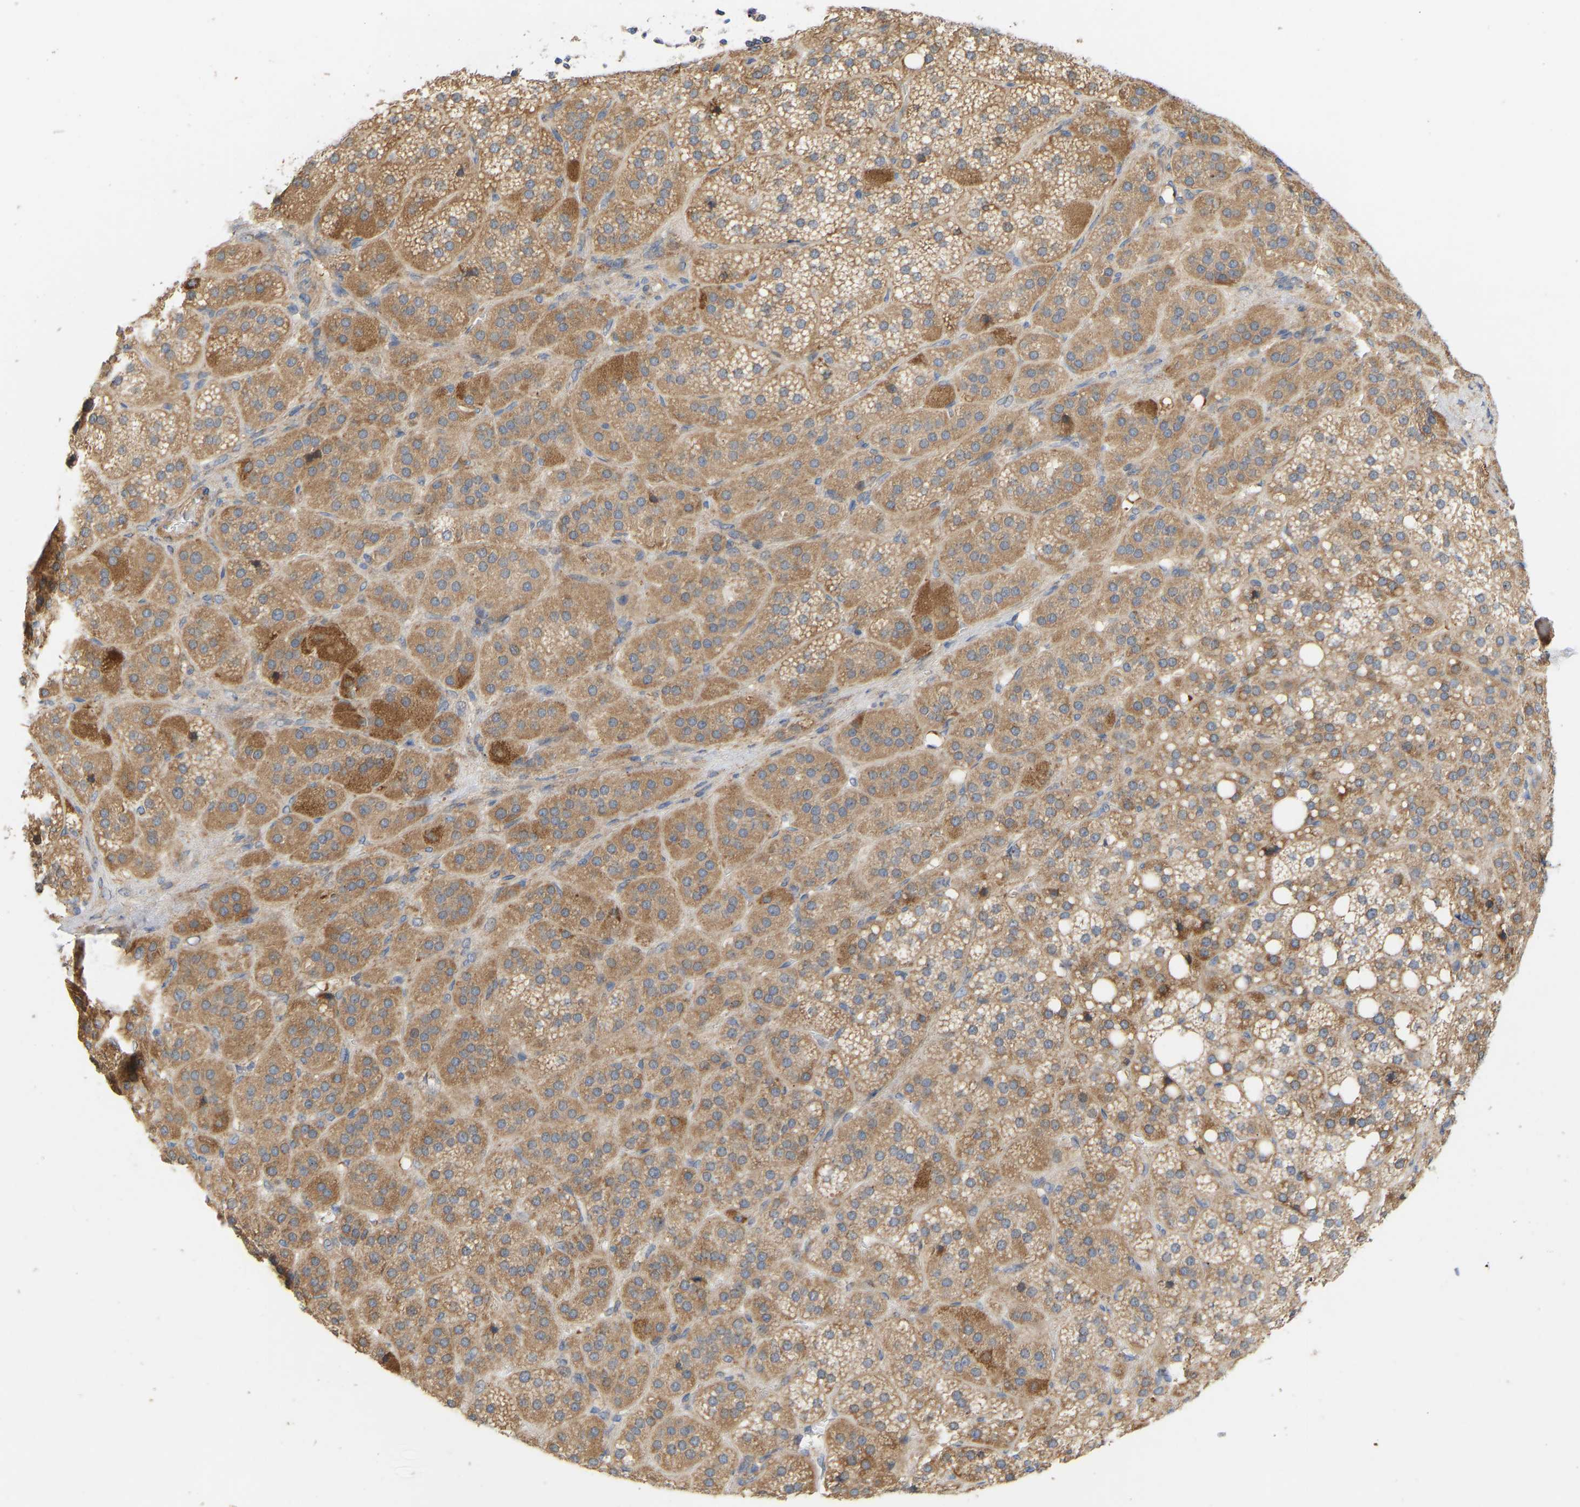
{"staining": {"intensity": "moderate", "quantity": ">75%", "location": "cytoplasmic/membranous"}, "tissue": "adrenal gland", "cell_type": "Glandular cells", "image_type": "normal", "snomed": [{"axis": "morphology", "description": "Normal tissue, NOS"}, {"axis": "topography", "description": "Adrenal gland"}], "caption": "An IHC image of normal tissue is shown. Protein staining in brown labels moderate cytoplasmic/membranous positivity in adrenal gland within glandular cells. (DAB (3,3'-diaminobenzidine) = brown stain, brightfield microscopy at high magnification).", "gene": "HACD2", "patient": {"sex": "female", "age": 59}}